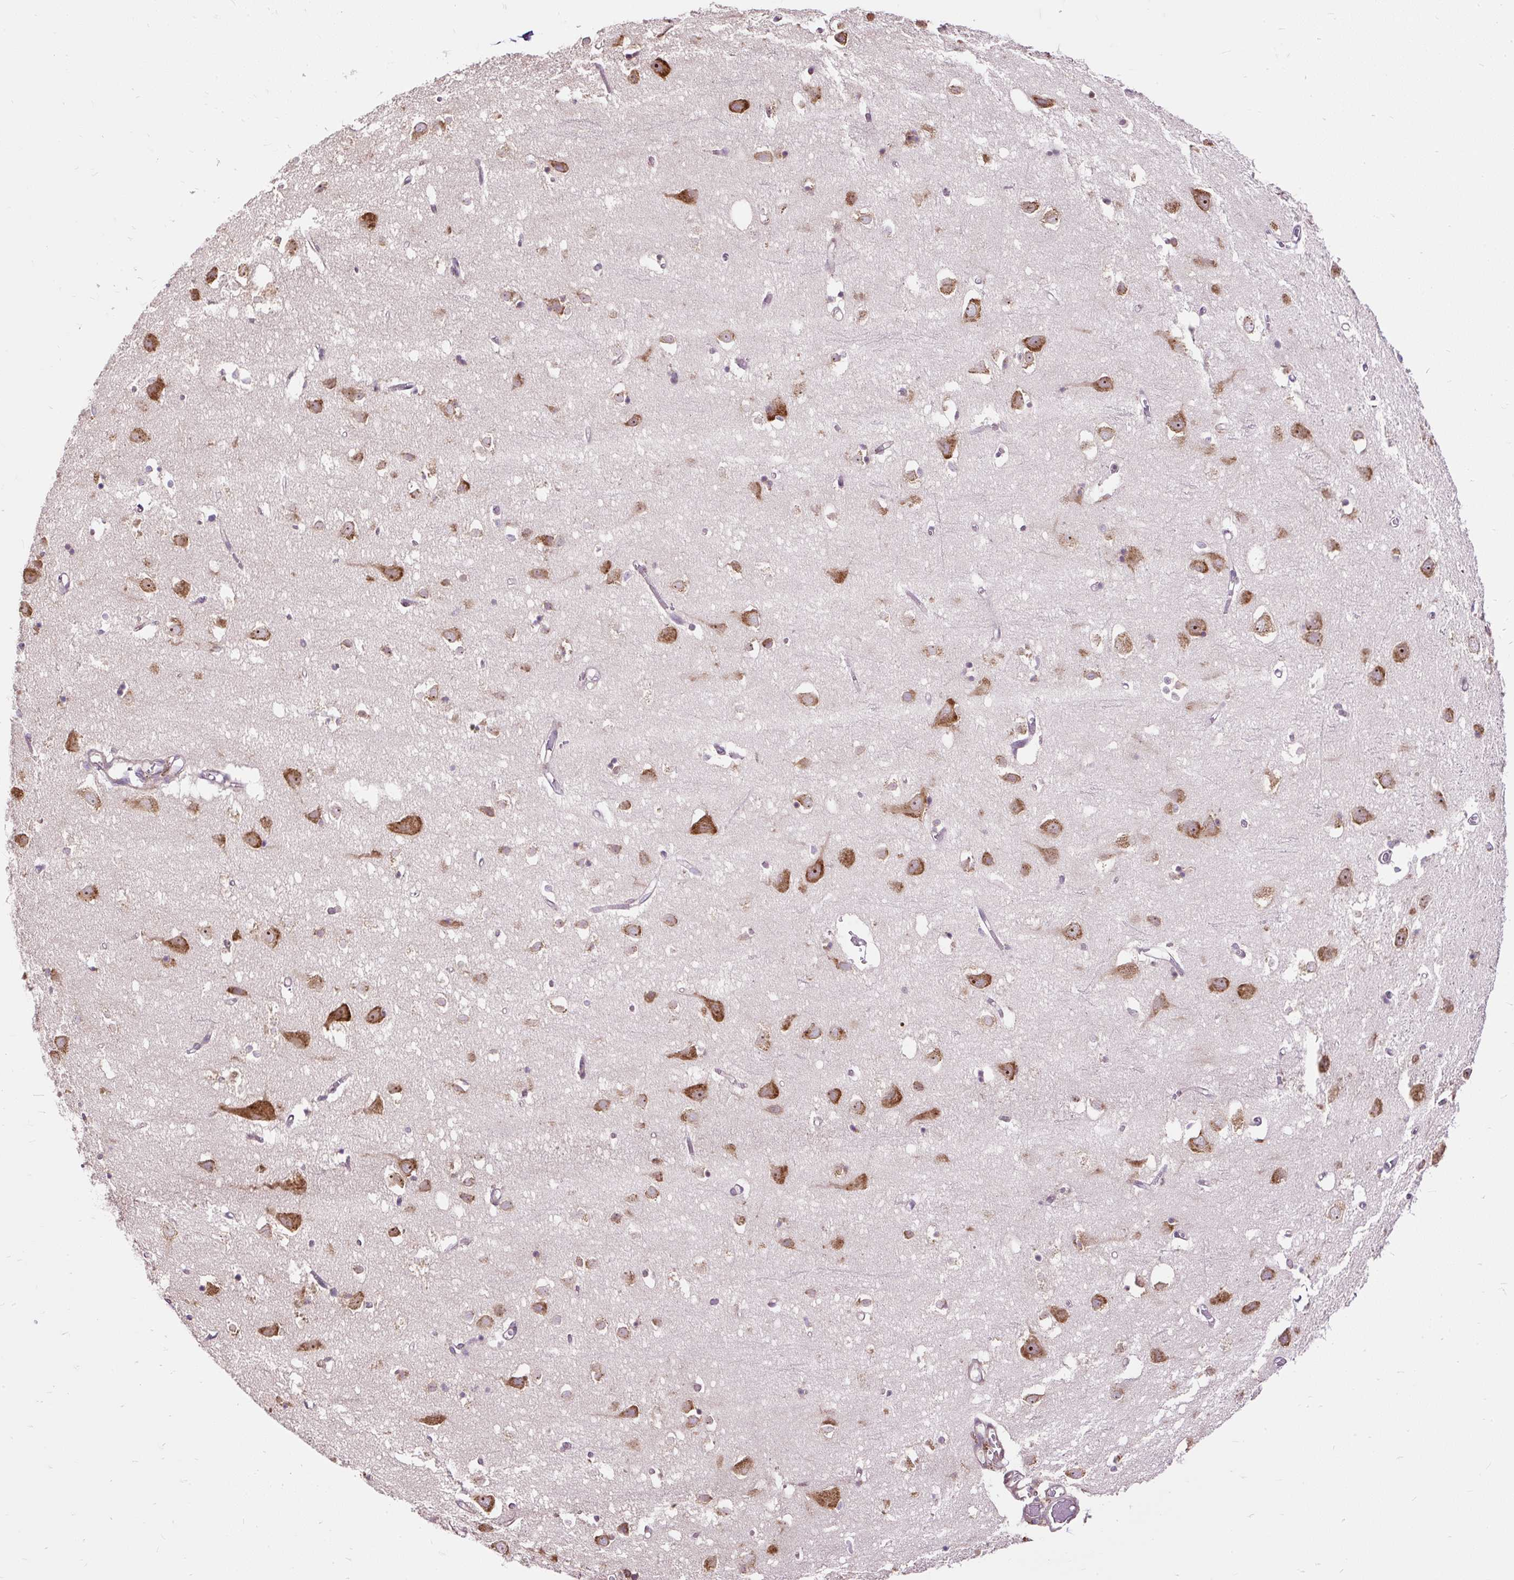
{"staining": {"intensity": "negative", "quantity": "none", "location": "none"}, "tissue": "cerebral cortex", "cell_type": "Endothelial cells", "image_type": "normal", "snomed": [{"axis": "morphology", "description": "Normal tissue, NOS"}, {"axis": "topography", "description": "Cerebral cortex"}], "caption": "Immunohistochemistry of benign cerebral cortex shows no positivity in endothelial cells. Nuclei are stained in blue.", "gene": "RPS5", "patient": {"sex": "male", "age": 70}}